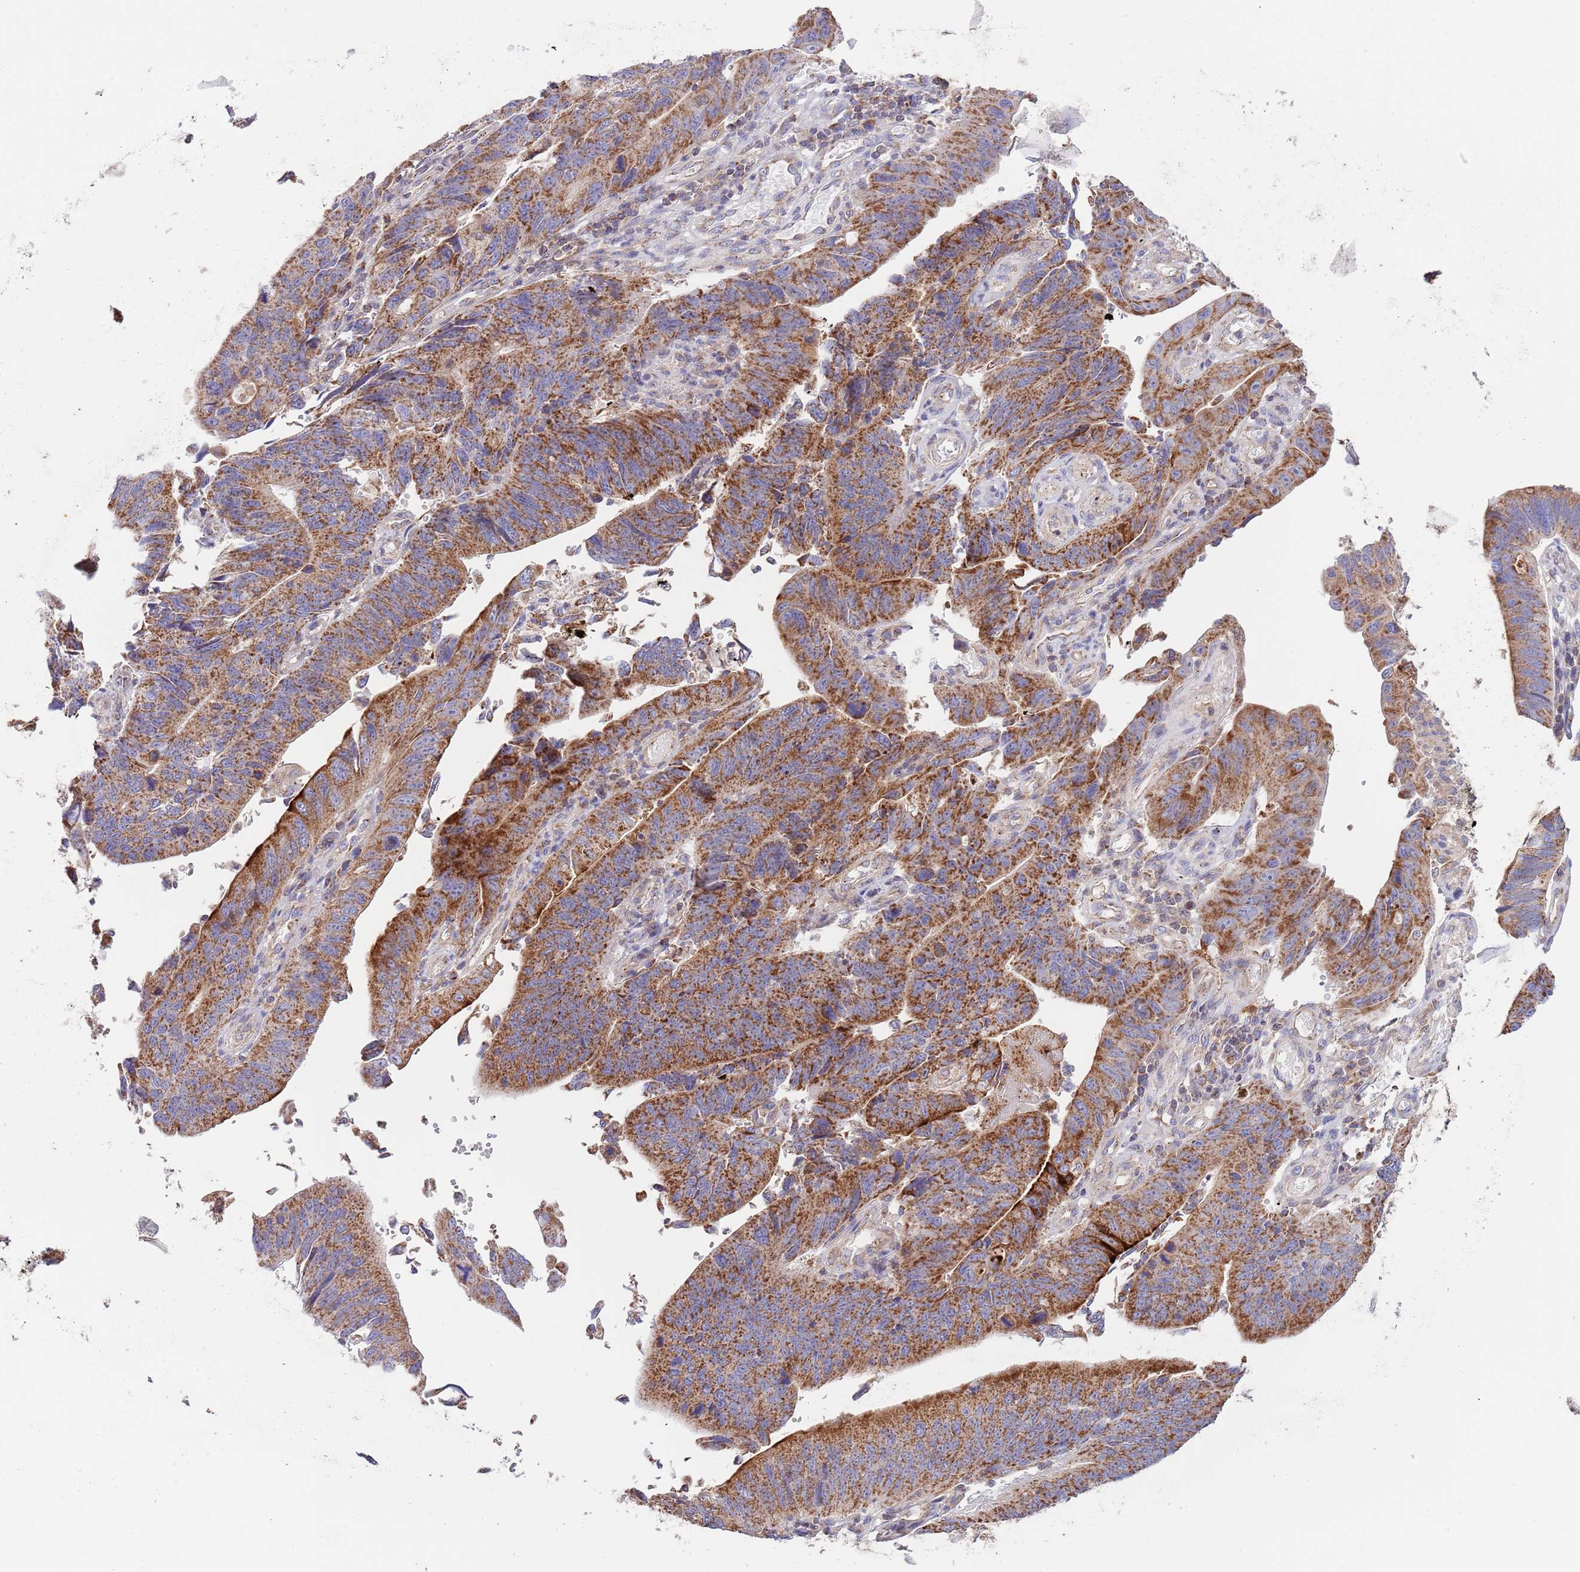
{"staining": {"intensity": "strong", "quantity": ">75%", "location": "cytoplasmic/membranous"}, "tissue": "stomach cancer", "cell_type": "Tumor cells", "image_type": "cancer", "snomed": [{"axis": "morphology", "description": "Adenocarcinoma, NOS"}, {"axis": "topography", "description": "Stomach"}], "caption": "About >75% of tumor cells in human stomach cancer reveal strong cytoplasmic/membranous protein positivity as visualized by brown immunohistochemical staining.", "gene": "DNAJA3", "patient": {"sex": "male", "age": 59}}